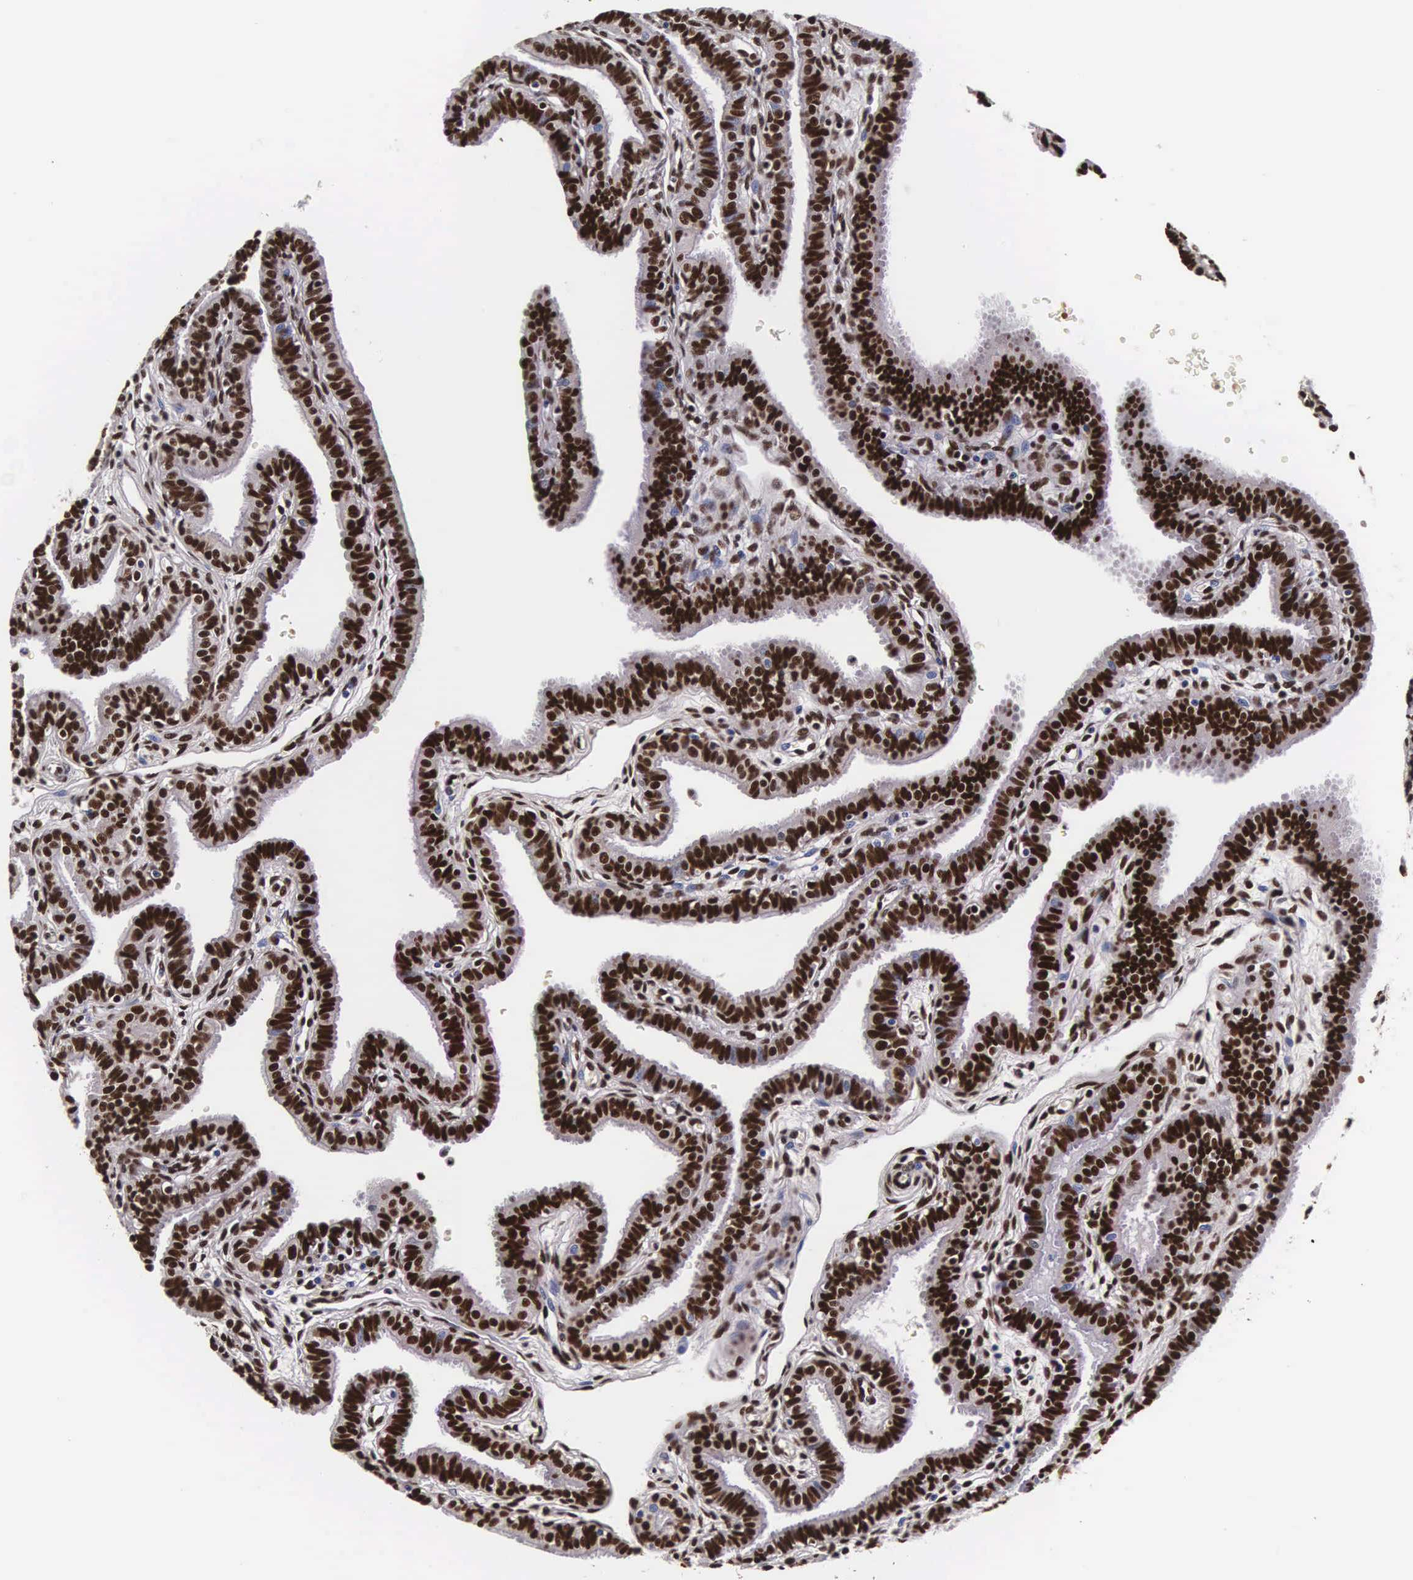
{"staining": {"intensity": "strong", "quantity": ">75%", "location": "nuclear"}, "tissue": "fallopian tube", "cell_type": "Glandular cells", "image_type": "normal", "snomed": [{"axis": "morphology", "description": "Normal tissue, NOS"}, {"axis": "topography", "description": "Fallopian tube"}], "caption": "Strong nuclear protein expression is appreciated in approximately >75% of glandular cells in fallopian tube. (brown staining indicates protein expression, while blue staining denotes nuclei).", "gene": "BCL2L2", "patient": {"sex": "female", "age": 32}}